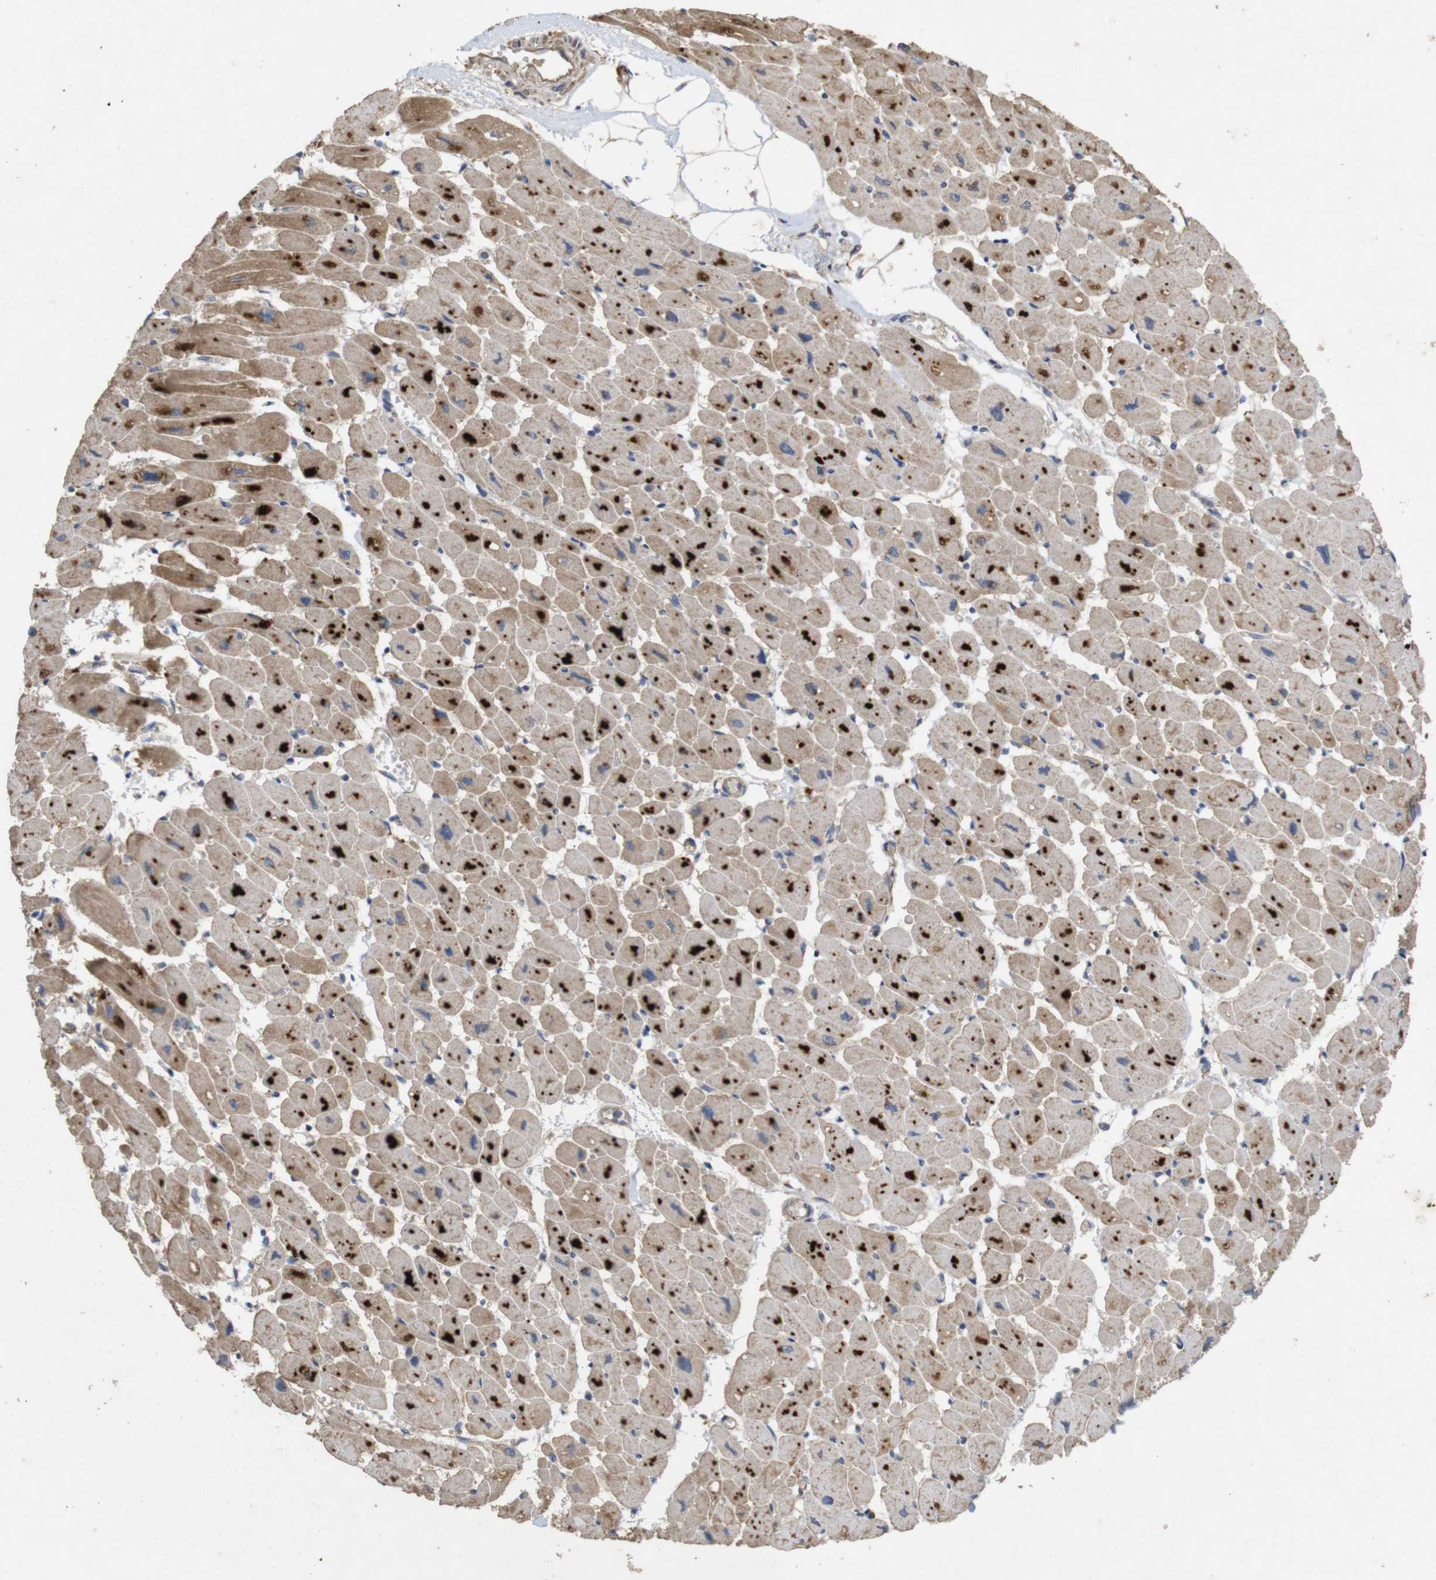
{"staining": {"intensity": "strong", "quantity": ">75%", "location": "cytoplasmic/membranous"}, "tissue": "heart muscle", "cell_type": "Cardiomyocytes", "image_type": "normal", "snomed": [{"axis": "morphology", "description": "Normal tissue, NOS"}, {"axis": "topography", "description": "Heart"}], "caption": "This is a histology image of immunohistochemistry staining of benign heart muscle, which shows strong expression in the cytoplasmic/membranous of cardiomyocytes.", "gene": "KCNS3", "patient": {"sex": "female", "age": 54}}